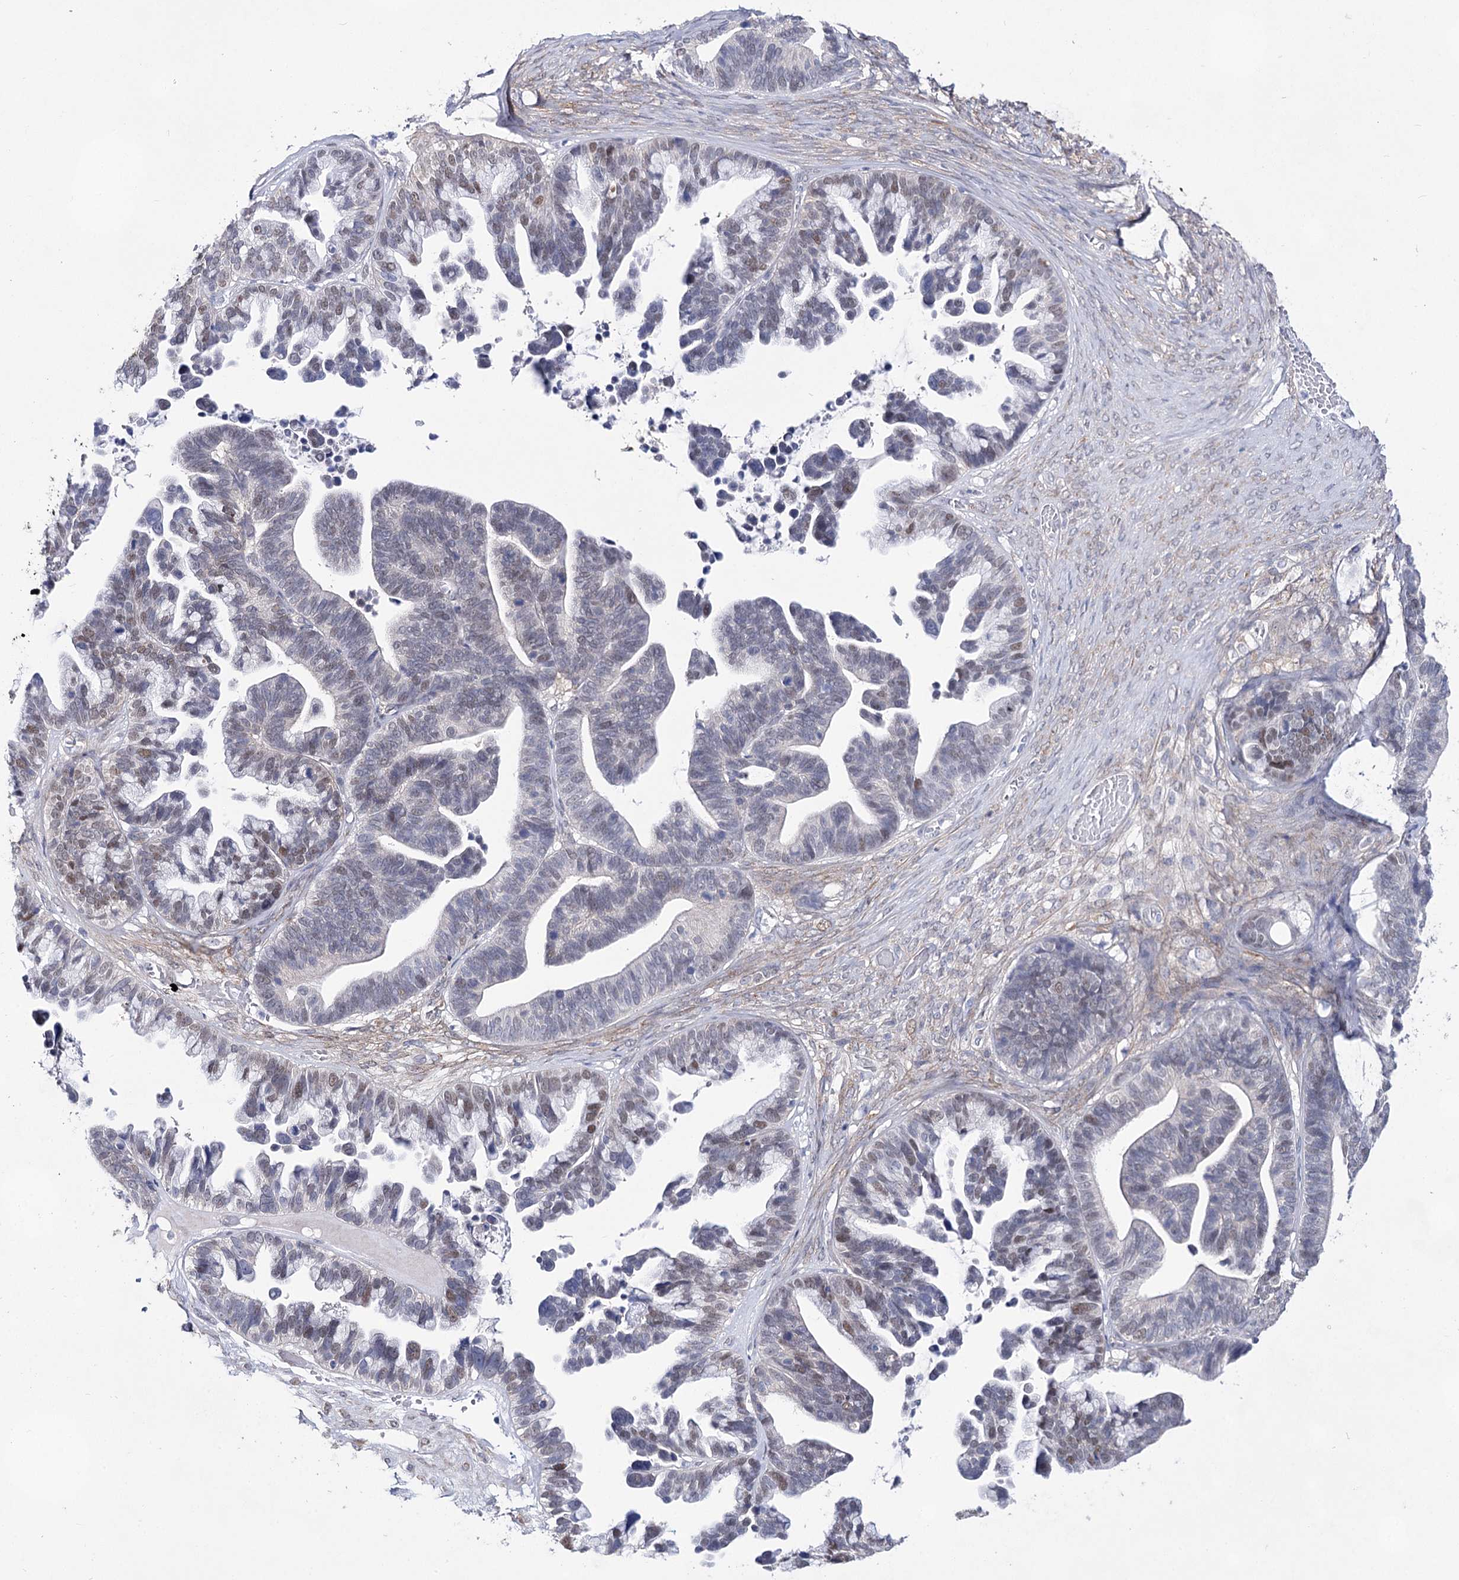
{"staining": {"intensity": "moderate", "quantity": "<25%", "location": "nuclear"}, "tissue": "ovarian cancer", "cell_type": "Tumor cells", "image_type": "cancer", "snomed": [{"axis": "morphology", "description": "Cystadenocarcinoma, serous, NOS"}, {"axis": "topography", "description": "Ovary"}], "caption": "Tumor cells display low levels of moderate nuclear positivity in about <25% of cells in ovarian cancer.", "gene": "UGDH", "patient": {"sex": "female", "age": 56}}